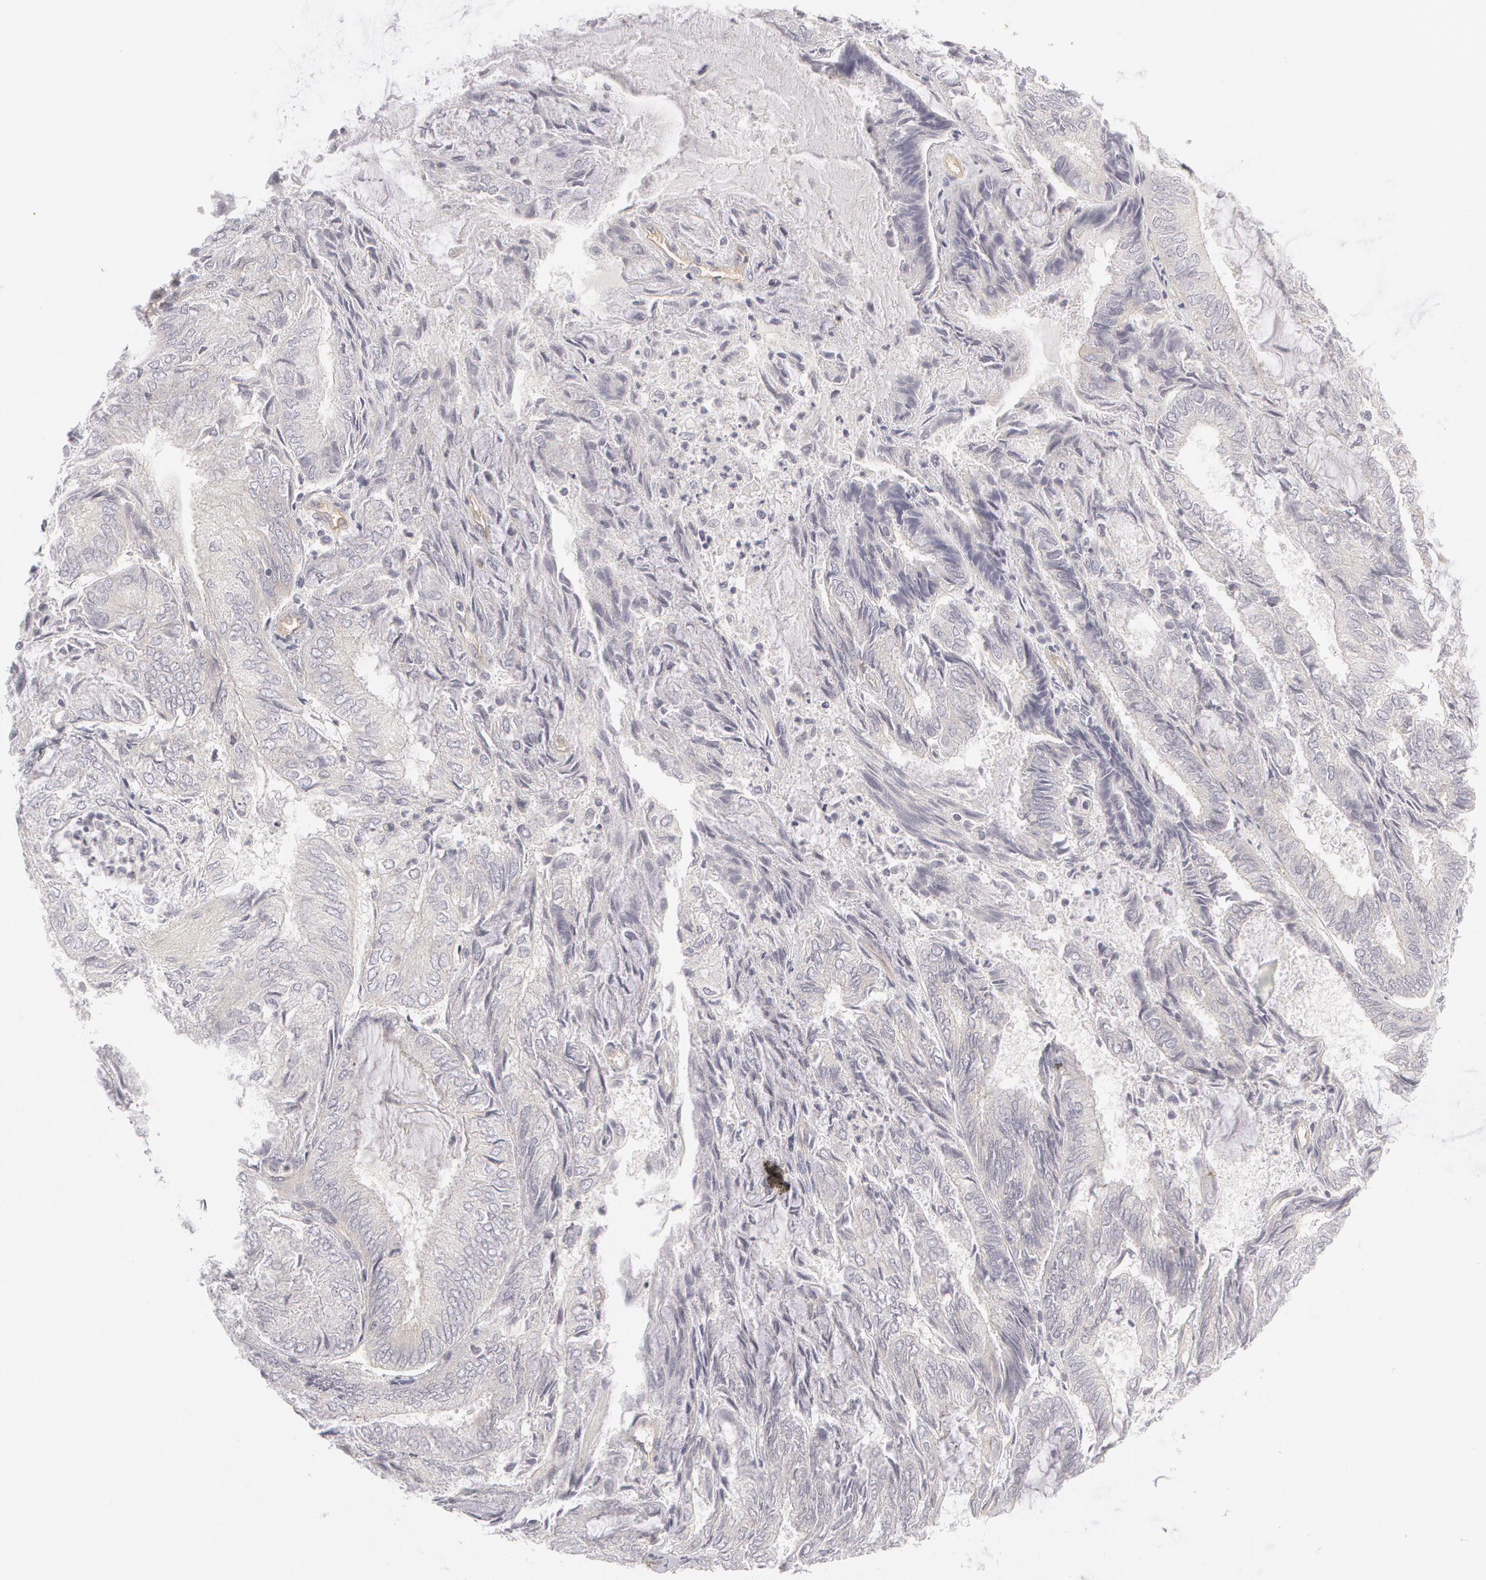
{"staining": {"intensity": "negative", "quantity": "none", "location": "none"}, "tissue": "endometrial cancer", "cell_type": "Tumor cells", "image_type": "cancer", "snomed": [{"axis": "morphology", "description": "Adenocarcinoma, NOS"}, {"axis": "topography", "description": "Endometrium"}], "caption": "Protein analysis of adenocarcinoma (endometrial) shows no significant staining in tumor cells.", "gene": "ABCB1", "patient": {"sex": "female", "age": 59}}